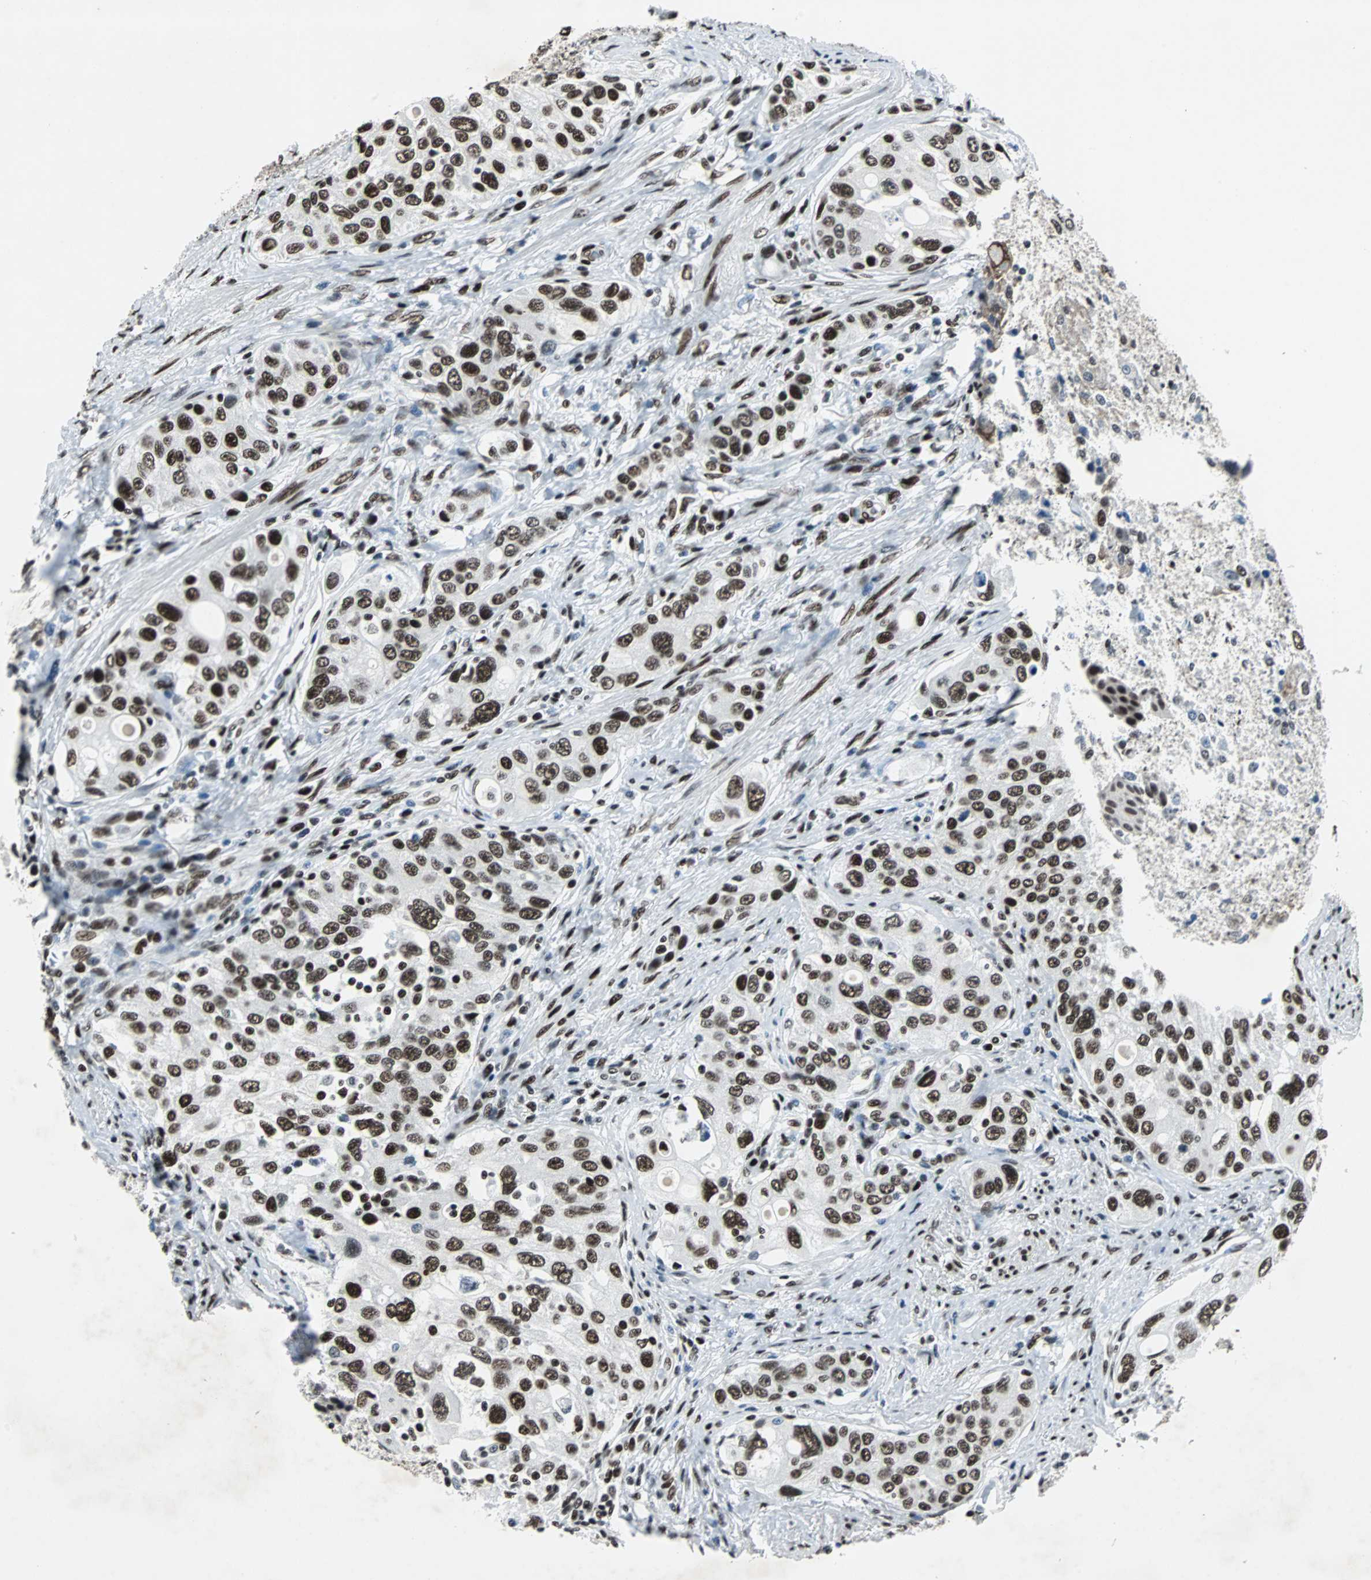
{"staining": {"intensity": "strong", "quantity": ">75%", "location": "nuclear"}, "tissue": "urothelial cancer", "cell_type": "Tumor cells", "image_type": "cancer", "snomed": [{"axis": "morphology", "description": "Urothelial carcinoma, High grade"}, {"axis": "topography", "description": "Urinary bladder"}], "caption": "IHC photomicrograph of human urothelial cancer stained for a protein (brown), which shows high levels of strong nuclear expression in approximately >75% of tumor cells.", "gene": "MEF2D", "patient": {"sex": "female", "age": 56}}